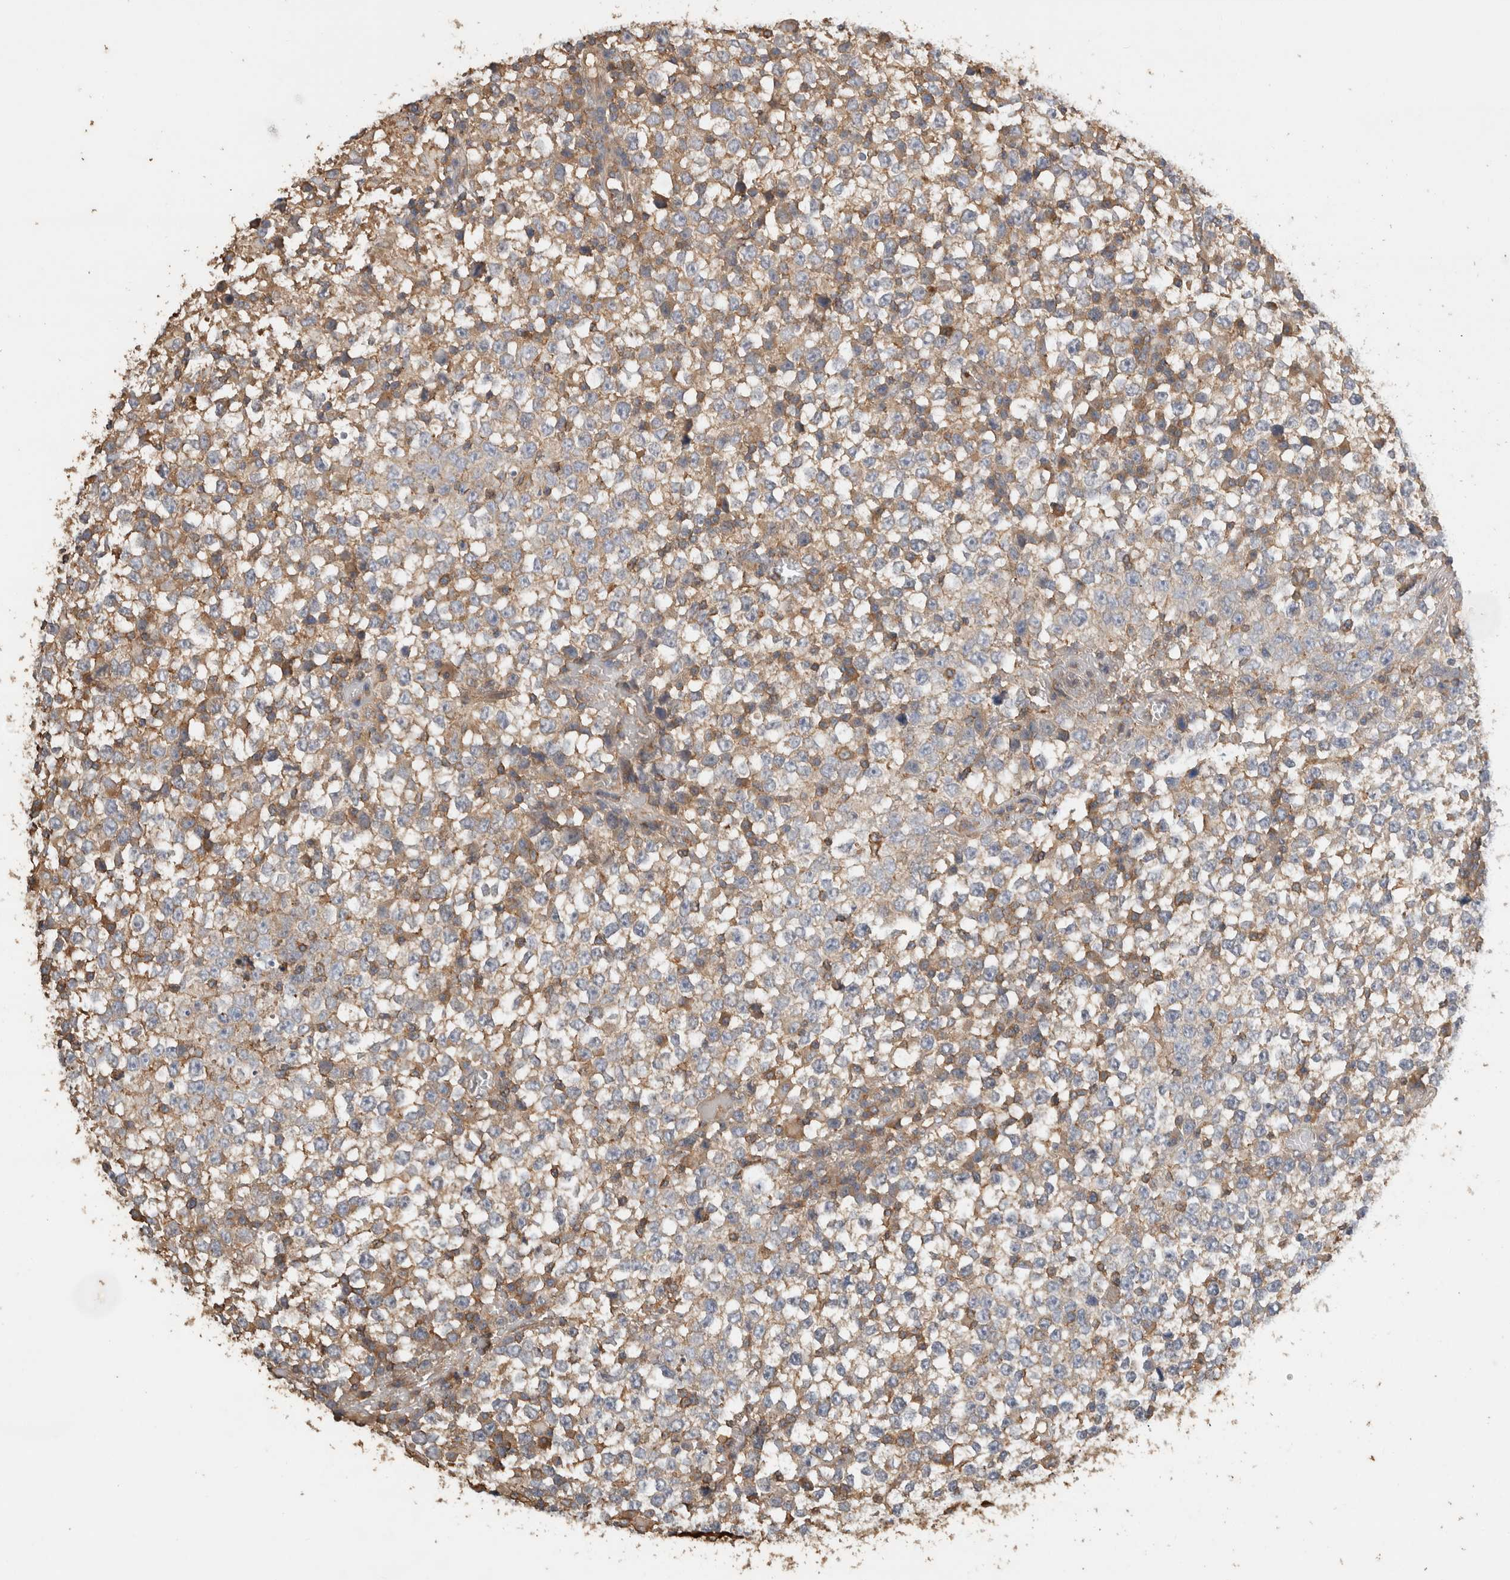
{"staining": {"intensity": "negative", "quantity": "none", "location": "none"}, "tissue": "testis cancer", "cell_type": "Tumor cells", "image_type": "cancer", "snomed": [{"axis": "morphology", "description": "Seminoma, NOS"}, {"axis": "topography", "description": "Testis"}], "caption": "Tumor cells show no significant protein expression in seminoma (testis).", "gene": "EIF4G3", "patient": {"sex": "male", "age": 65}}